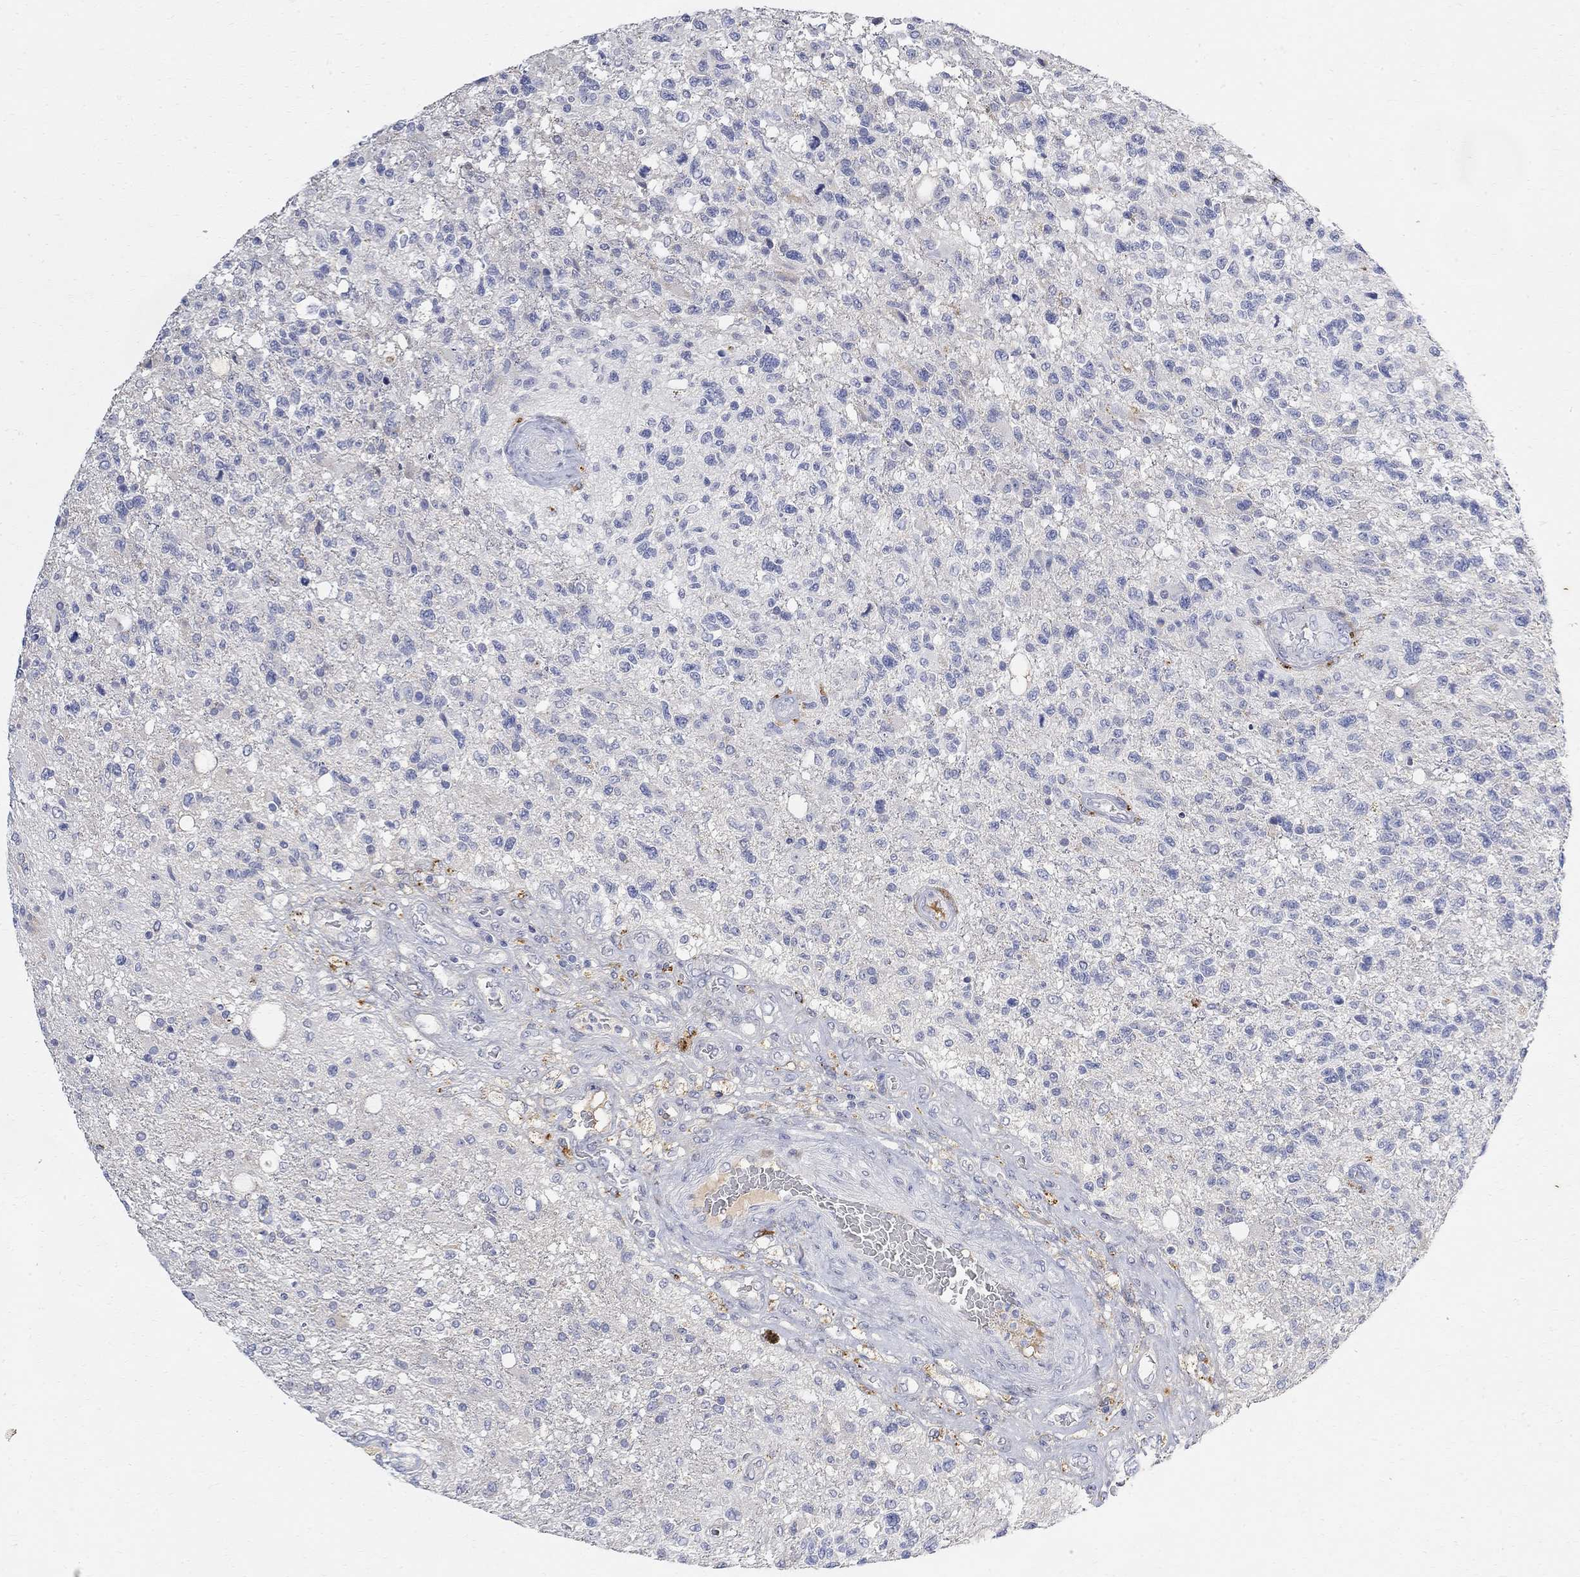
{"staining": {"intensity": "negative", "quantity": "none", "location": "none"}, "tissue": "glioma", "cell_type": "Tumor cells", "image_type": "cancer", "snomed": [{"axis": "morphology", "description": "Glioma, malignant, High grade"}, {"axis": "topography", "description": "Brain"}], "caption": "DAB immunohistochemical staining of human glioma shows no significant expression in tumor cells.", "gene": "FNDC5", "patient": {"sex": "male", "age": 56}}